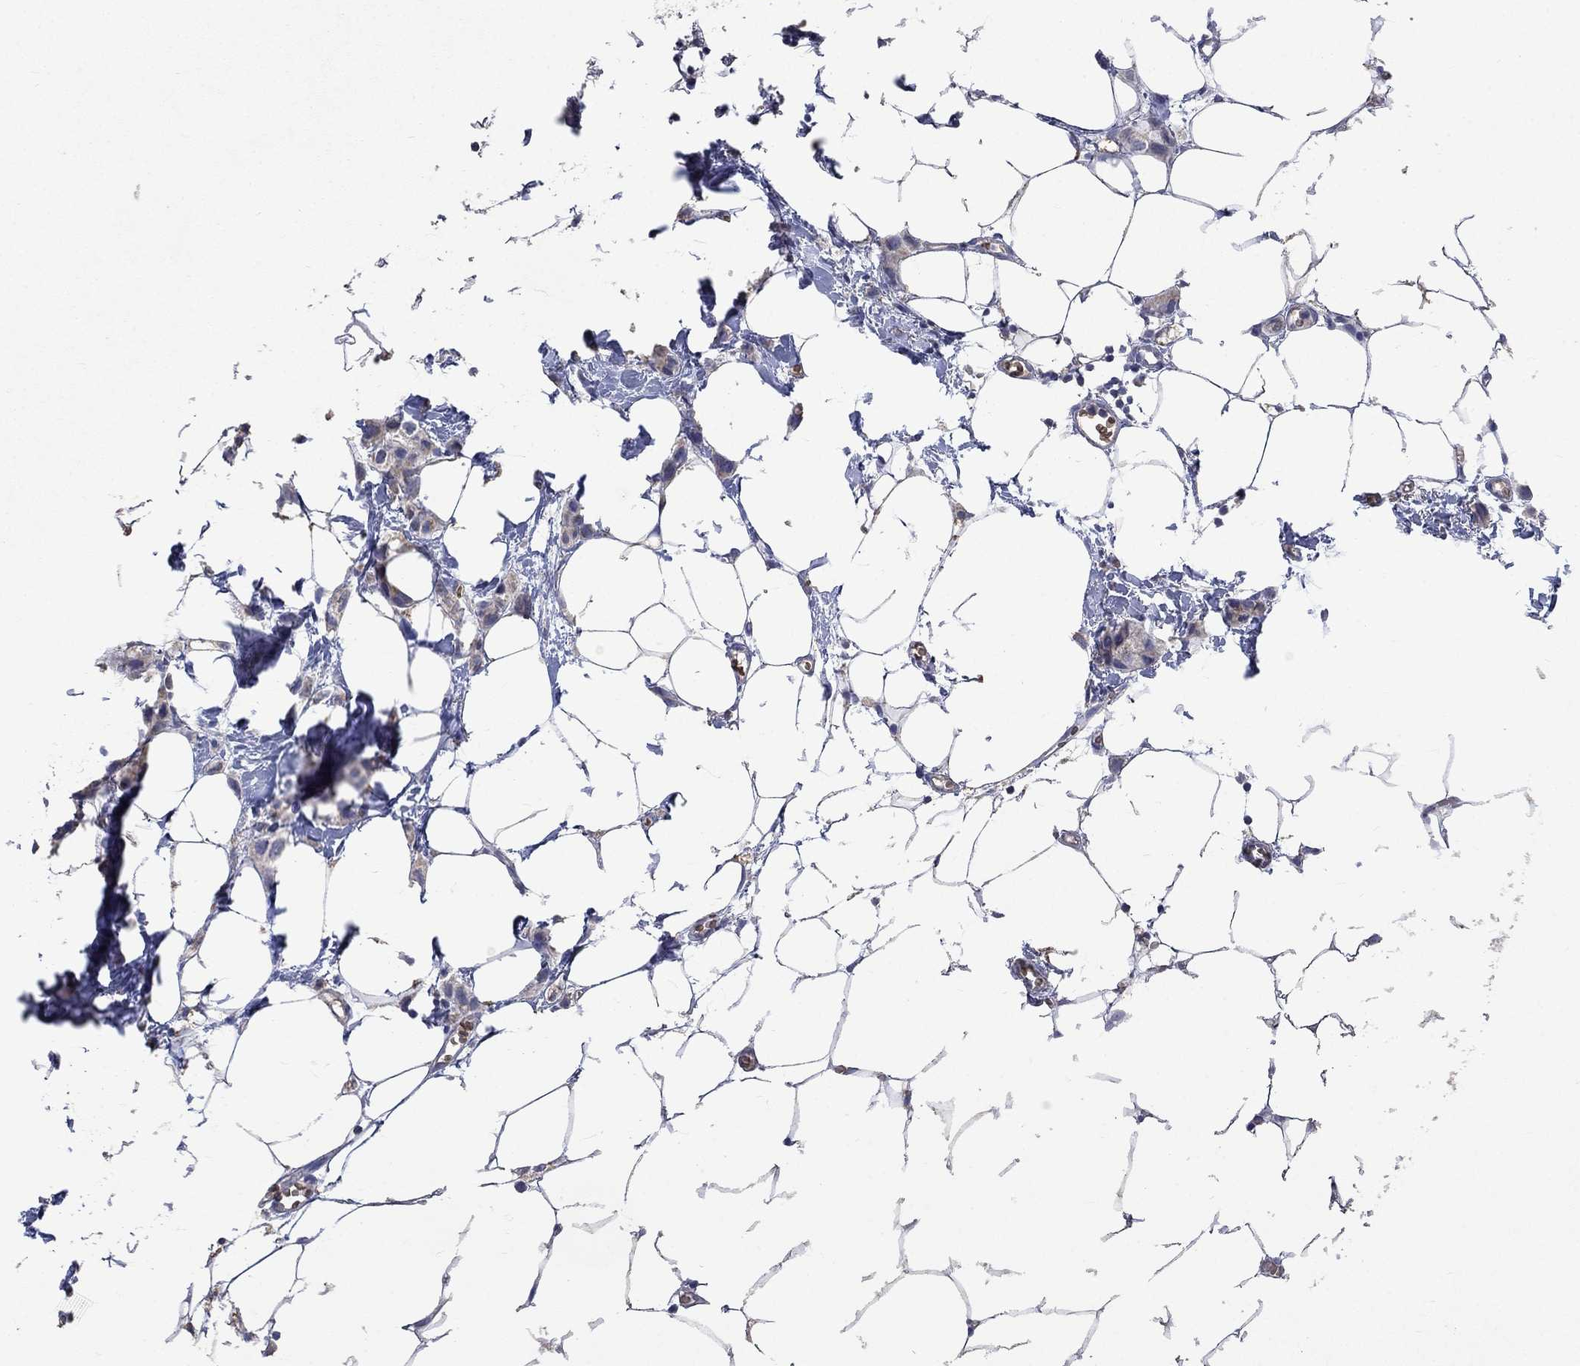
{"staining": {"intensity": "negative", "quantity": "none", "location": "none"}, "tissue": "breast cancer", "cell_type": "Tumor cells", "image_type": "cancer", "snomed": [{"axis": "morphology", "description": "Duct carcinoma"}, {"axis": "topography", "description": "Breast"}], "caption": "Immunohistochemical staining of human breast infiltrating ductal carcinoma displays no significant expression in tumor cells.", "gene": "UGT8", "patient": {"sex": "female", "age": 85}}